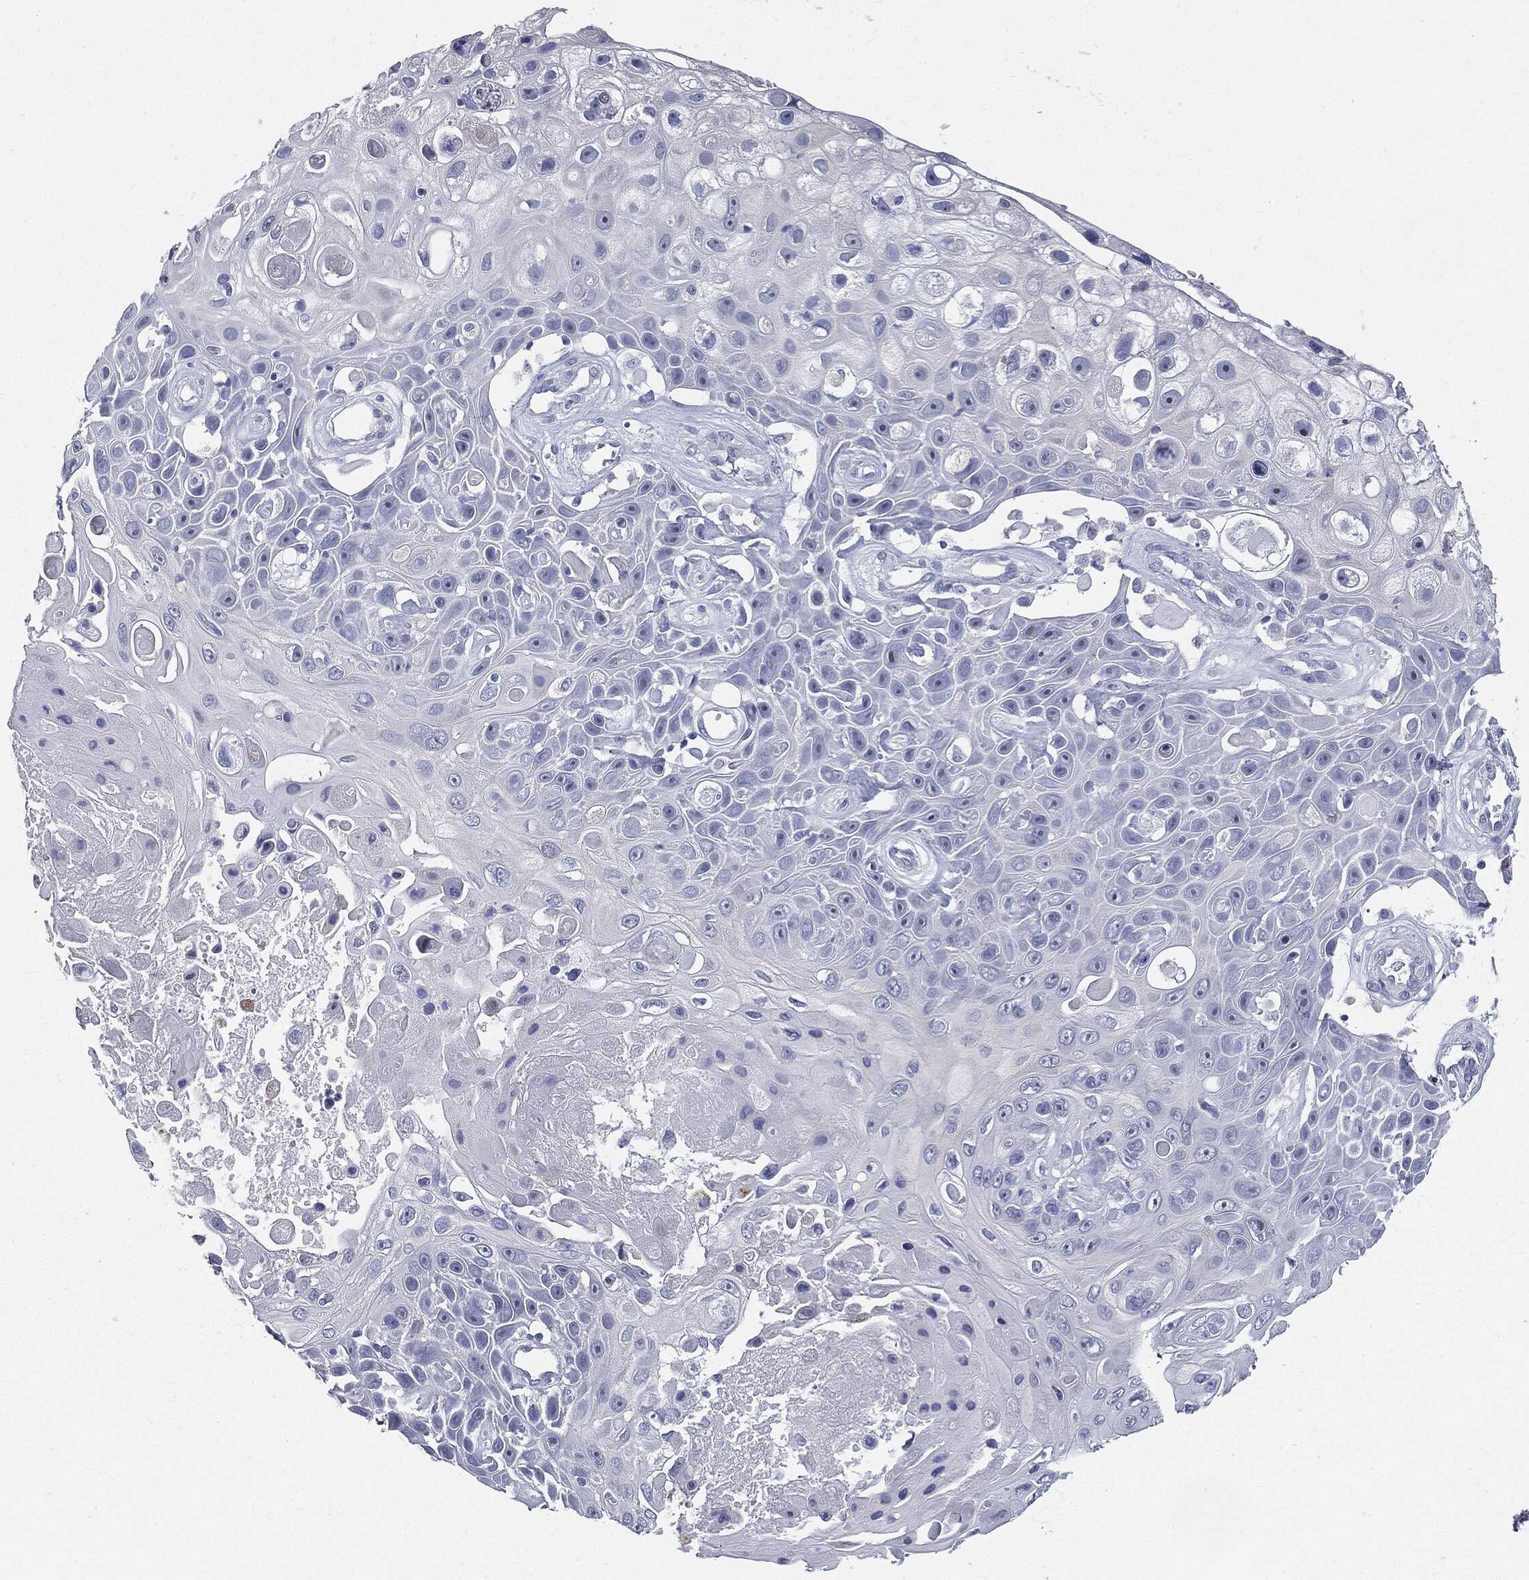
{"staining": {"intensity": "negative", "quantity": "none", "location": "none"}, "tissue": "skin cancer", "cell_type": "Tumor cells", "image_type": "cancer", "snomed": [{"axis": "morphology", "description": "Squamous cell carcinoma, NOS"}, {"axis": "topography", "description": "Skin"}], "caption": "The micrograph exhibits no significant expression in tumor cells of skin squamous cell carcinoma. (Brightfield microscopy of DAB immunohistochemistry at high magnification).", "gene": "CUZD1", "patient": {"sex": "male", "age": 82}}